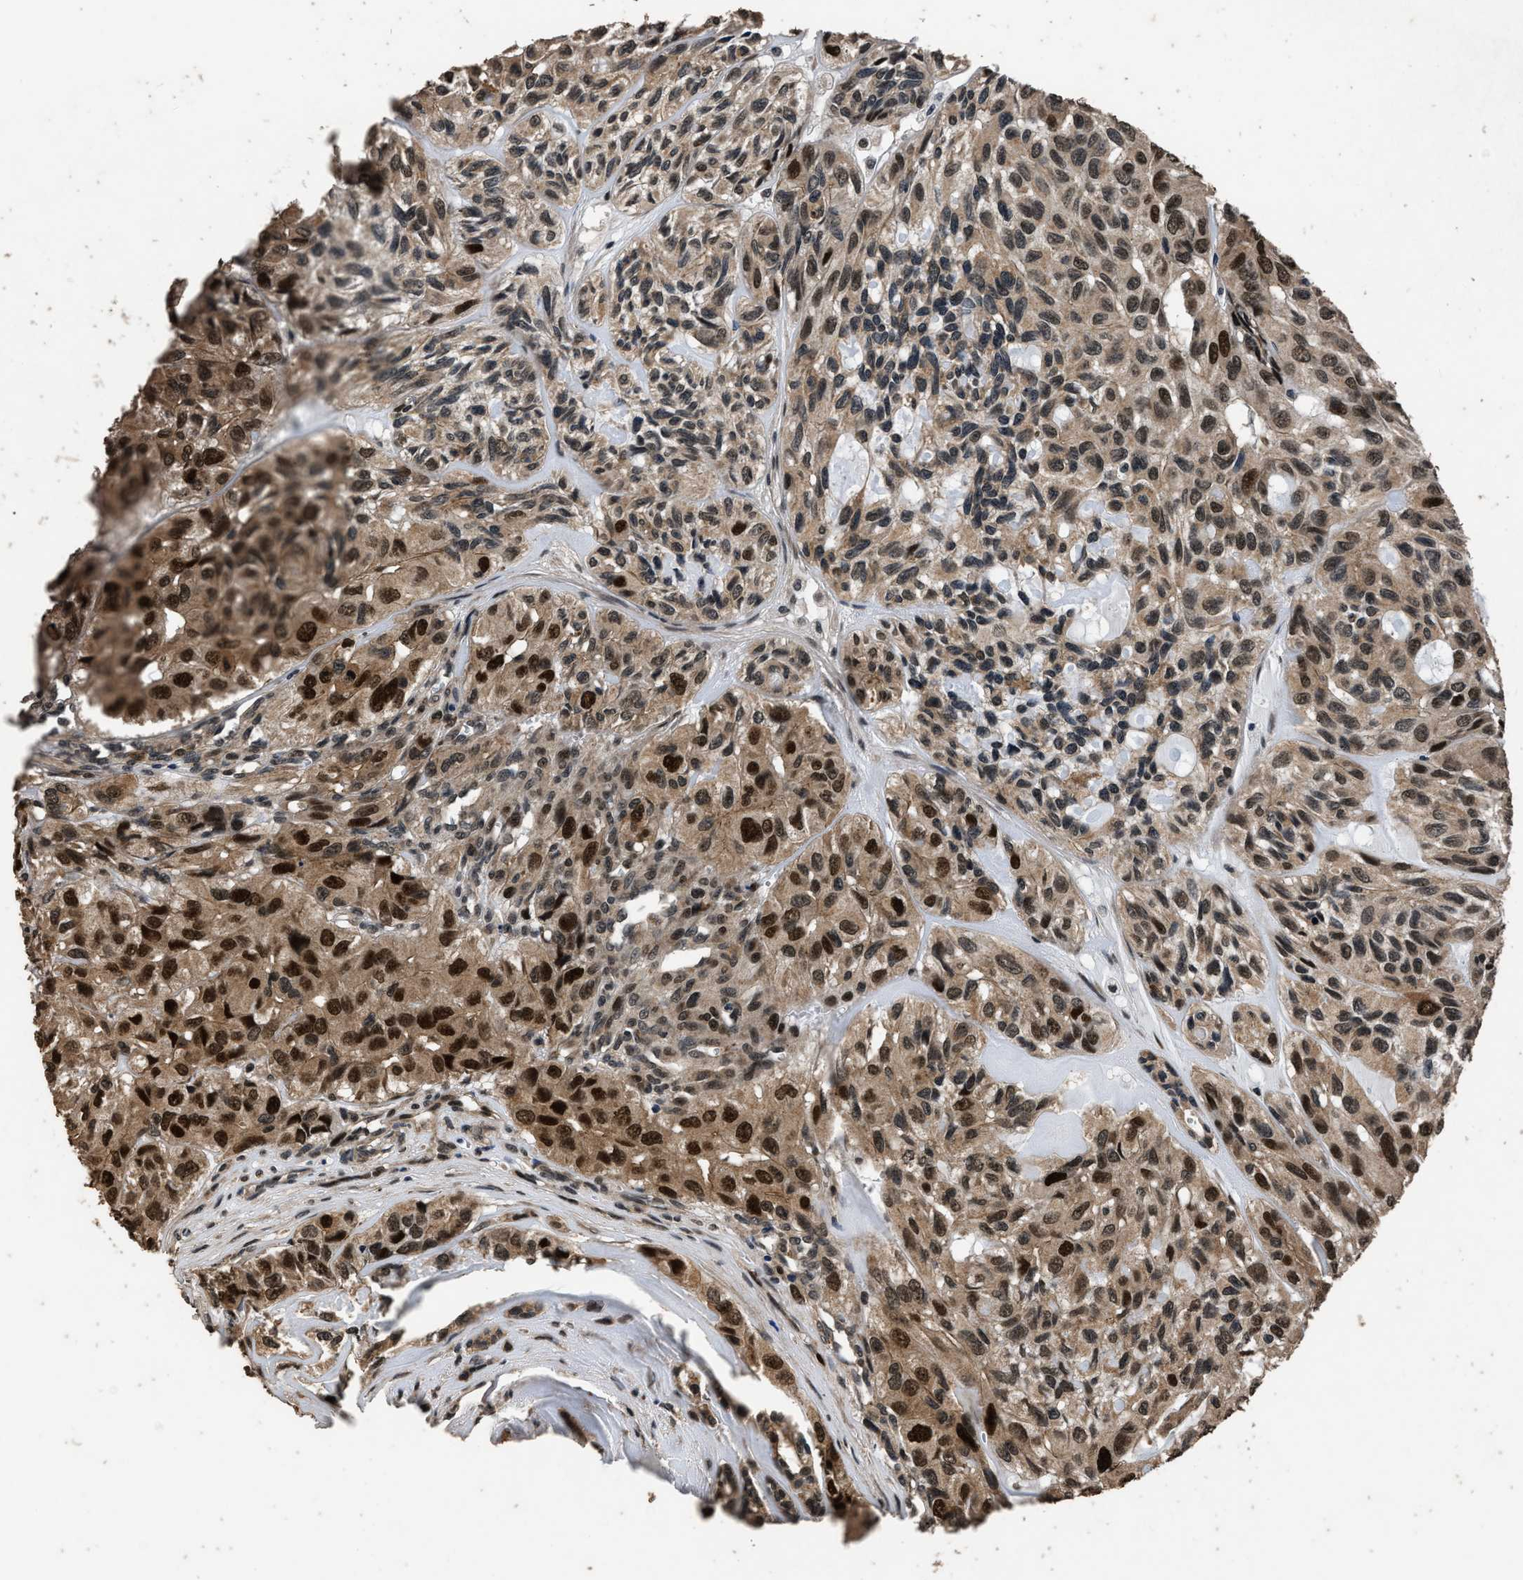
{"staining": {"intensity": "strong", "quantity": ">75%", "location": "nuclear"}, "tissue": "head and neck cancer", "cell_type": "Tumor cells", "image_type": "cancer", "snomed": [{"axis": "morphology", "description": "Adenocarcinoma, NOS"}, {"axis": "topography", "description": "Salivary gland, NOS"}, {"axis": "topography", "description": "Head-Neck"}], "caption": "Strong nuclear expression is appreciated in about >75% of tumor cells in head and neck cancer (adenocarcinoma).", "gene": "CSTF1", "patient": {"sex": "female", "age": 76}}